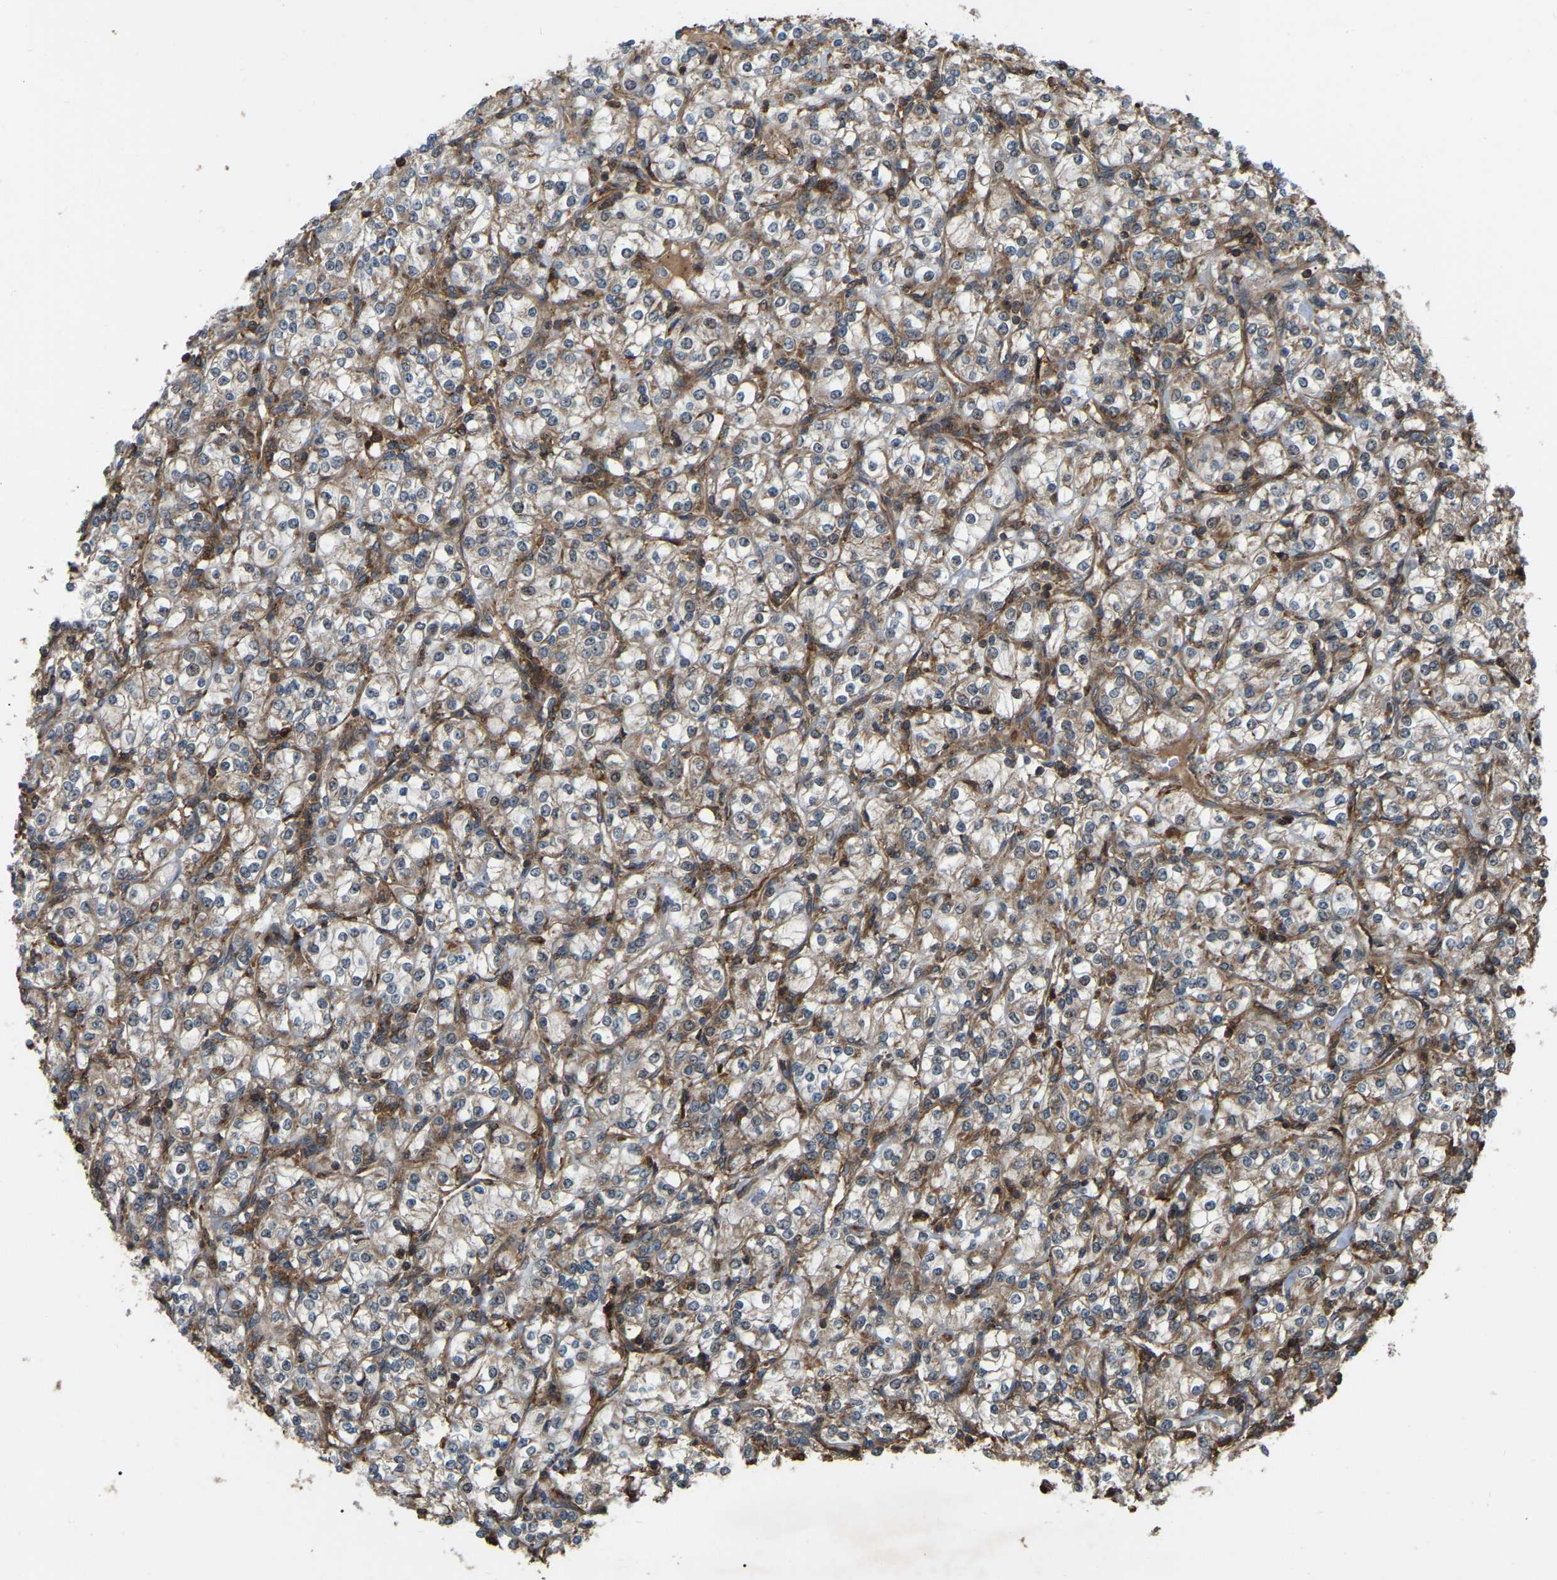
{"staining": {"intensity": "moderate", "quantity": ">75%", "location": "cytoplasmic/membranous"}, "tissue": "renal cancer", "cell_type": "Tumor cells", "image_type": "cancer", "snomed": [{"axis": "morphology", "description": "Adenocarcinoma, NOS"}, {"axis": "topography", "description": "Kidney"}], "caption": "Moderate cytoplasmic/membranous positivity is seen in approximately >75% of tumor cells in renal adenocarcinoma.", "gene": "SAMD9L", "patient": {"sex": "male", "age": 77}}